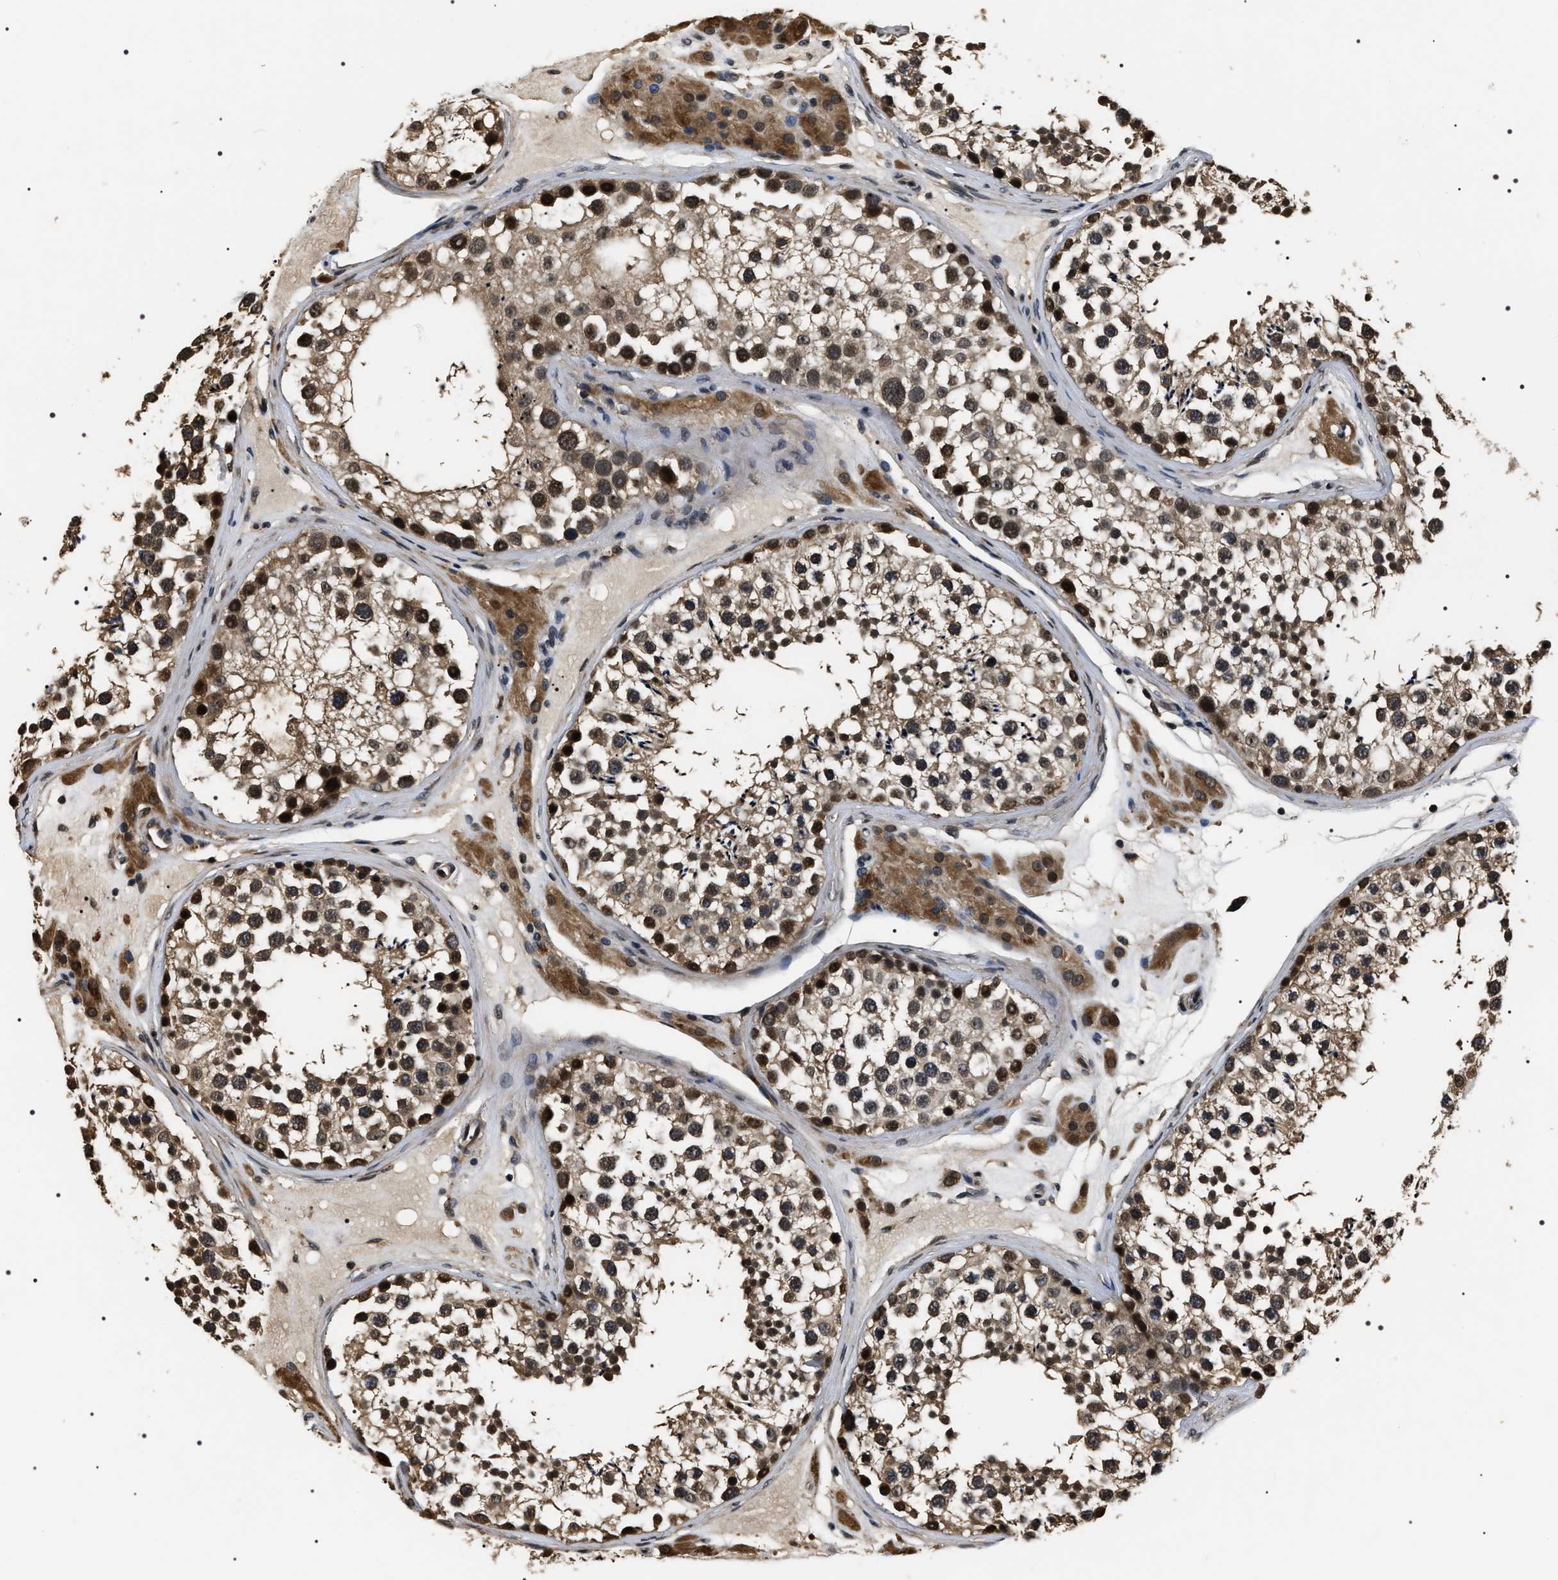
{"staining": {"intensity": "strong", "quantity": "25%-75%", "location": "nuclear"}, "tissue": "testis", "cell_type": "Cells in seminiferous ducts", "image_type": "normal", "snomed": [{"axis": "morphology", "description": "Normal tissue, NOS"}, {"axis": "topography", "description": "Testis"}], "caption": "About 25%-75% of cells in seminiferous ducts in normal human testis display strong nuclear protein expression as visualized by brown immunohistochemical staining.", "gene": "ARHGAP22", "patient": {"sex": "male", "age": 46}}